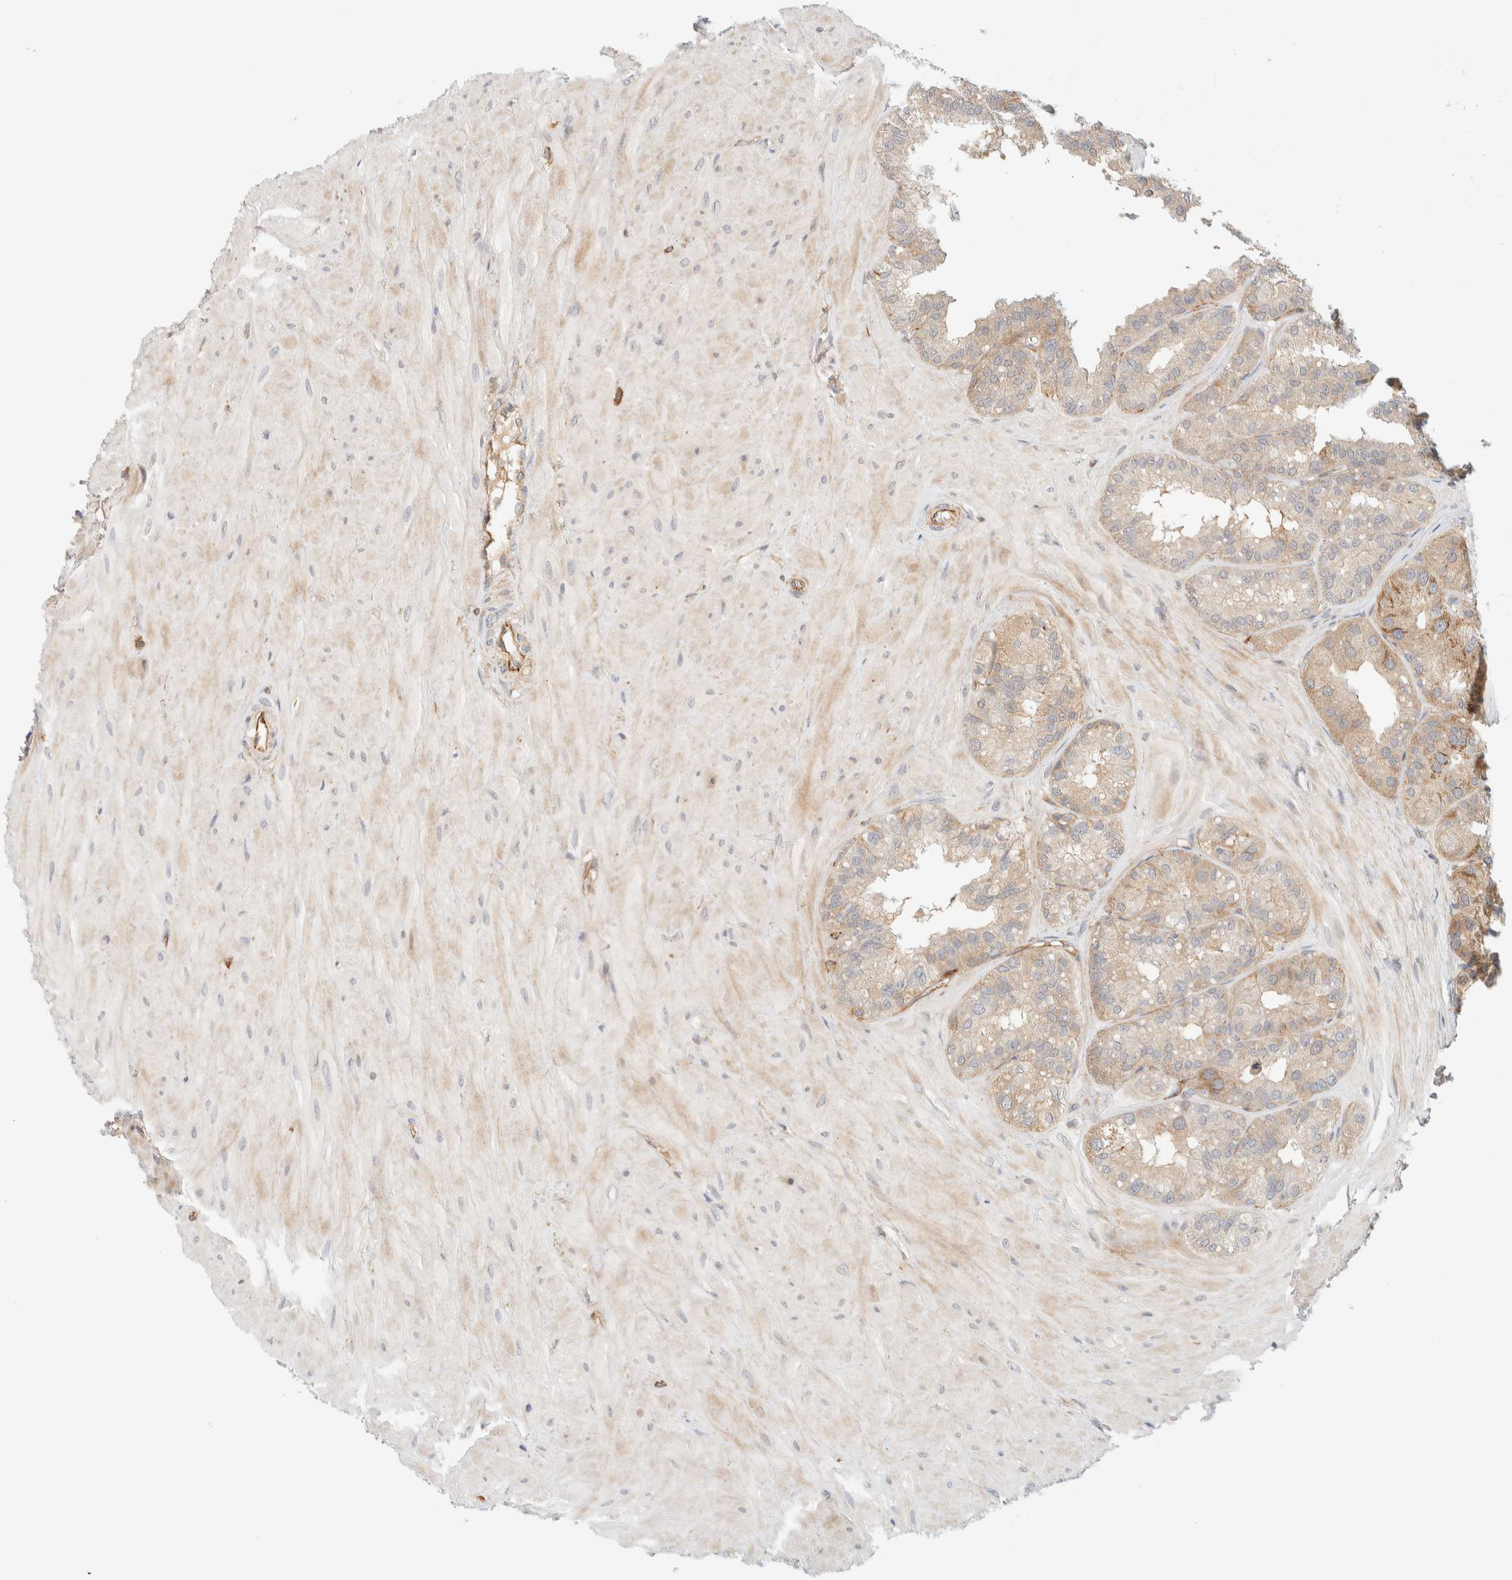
{"staining": {"intensity": "weak", "quantity": "25%-75%", "location": "cytoplasmic/membranous"}, "tissue": "seminal vesicle", "cell_type": "Glandular cells", "image_type": "normal", "snomed": [{"axis": "morphology", "description": "Normal tissue, NOS"}, {"axis": "topography", "description": "Prostate"}, {"axis": "topography", "description": "Seminal veicle"}], "caption": "DAB (3,3'-diaminobenzidine) immunohistochemical staining of unremarkable seminal vesicle shows weak cytoplasmic/membranous protein expression in approximately 25%-75% of glandular cells. The staining was performed using DAB, with brown indicating positive protein expression. Nuclei are stained blue with hematoxylin.", "gene": "FAT1", "patient": {"sex": "male", "age": 51}}